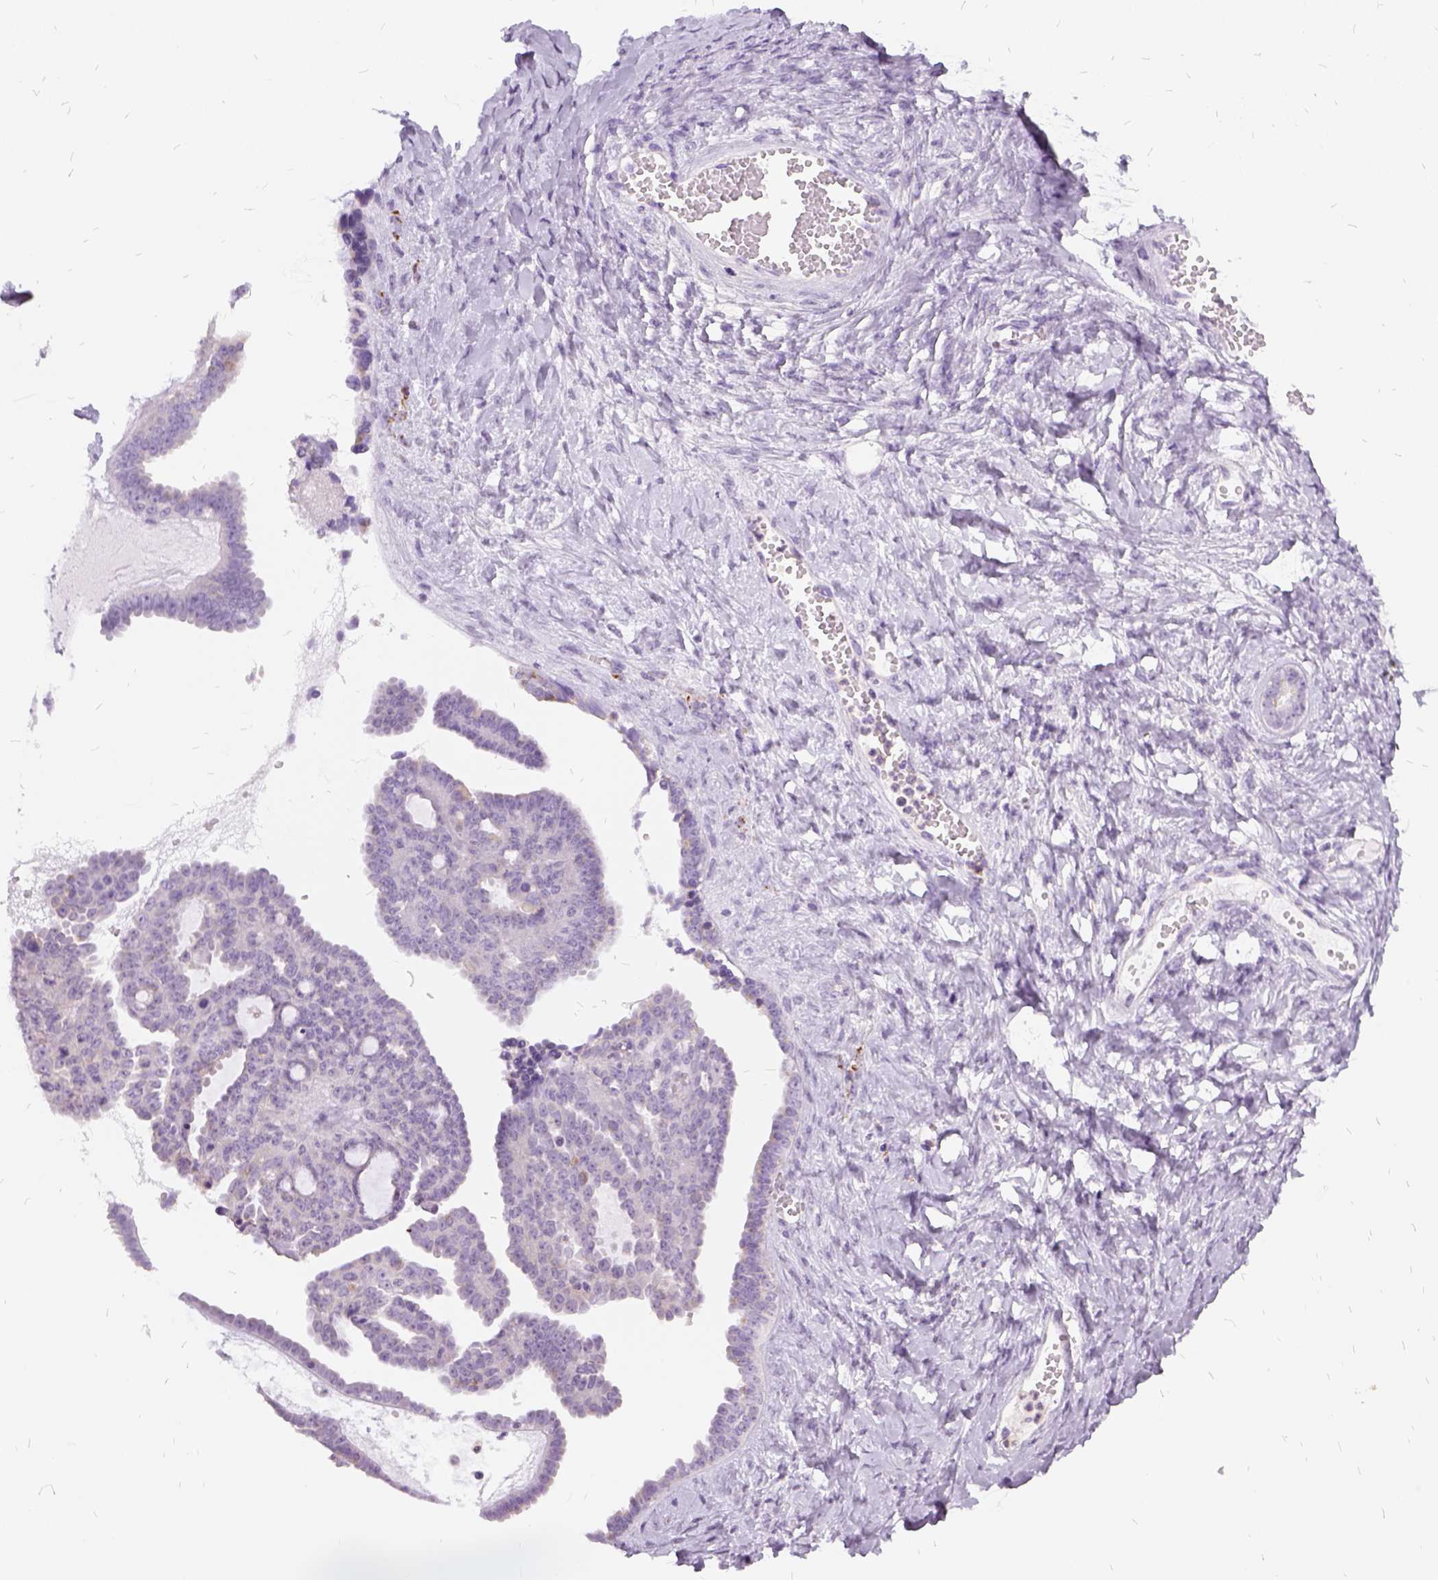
{"staining": {"intensity": "negative", "quantity": "none", "location": "none"}, "tissue": "ovarian cancer", "cell_type": "Tumor cells", "image_type": "cancer", "snomed": [{"axis": "morphology", "description": "Cystadenocarcinoma, serous, NOS"}, {"axis": "topography", "description": "Ovary"}], "caption": "DAB (3,3'-diaminobenzidine) immunohistochemical staining of ovarian cancer (serous cystadenocarcinoma) reveals no significant positivity in tumor cells.", "gene": "FDX1", "patient": {"sex": "female", "age": 71}}